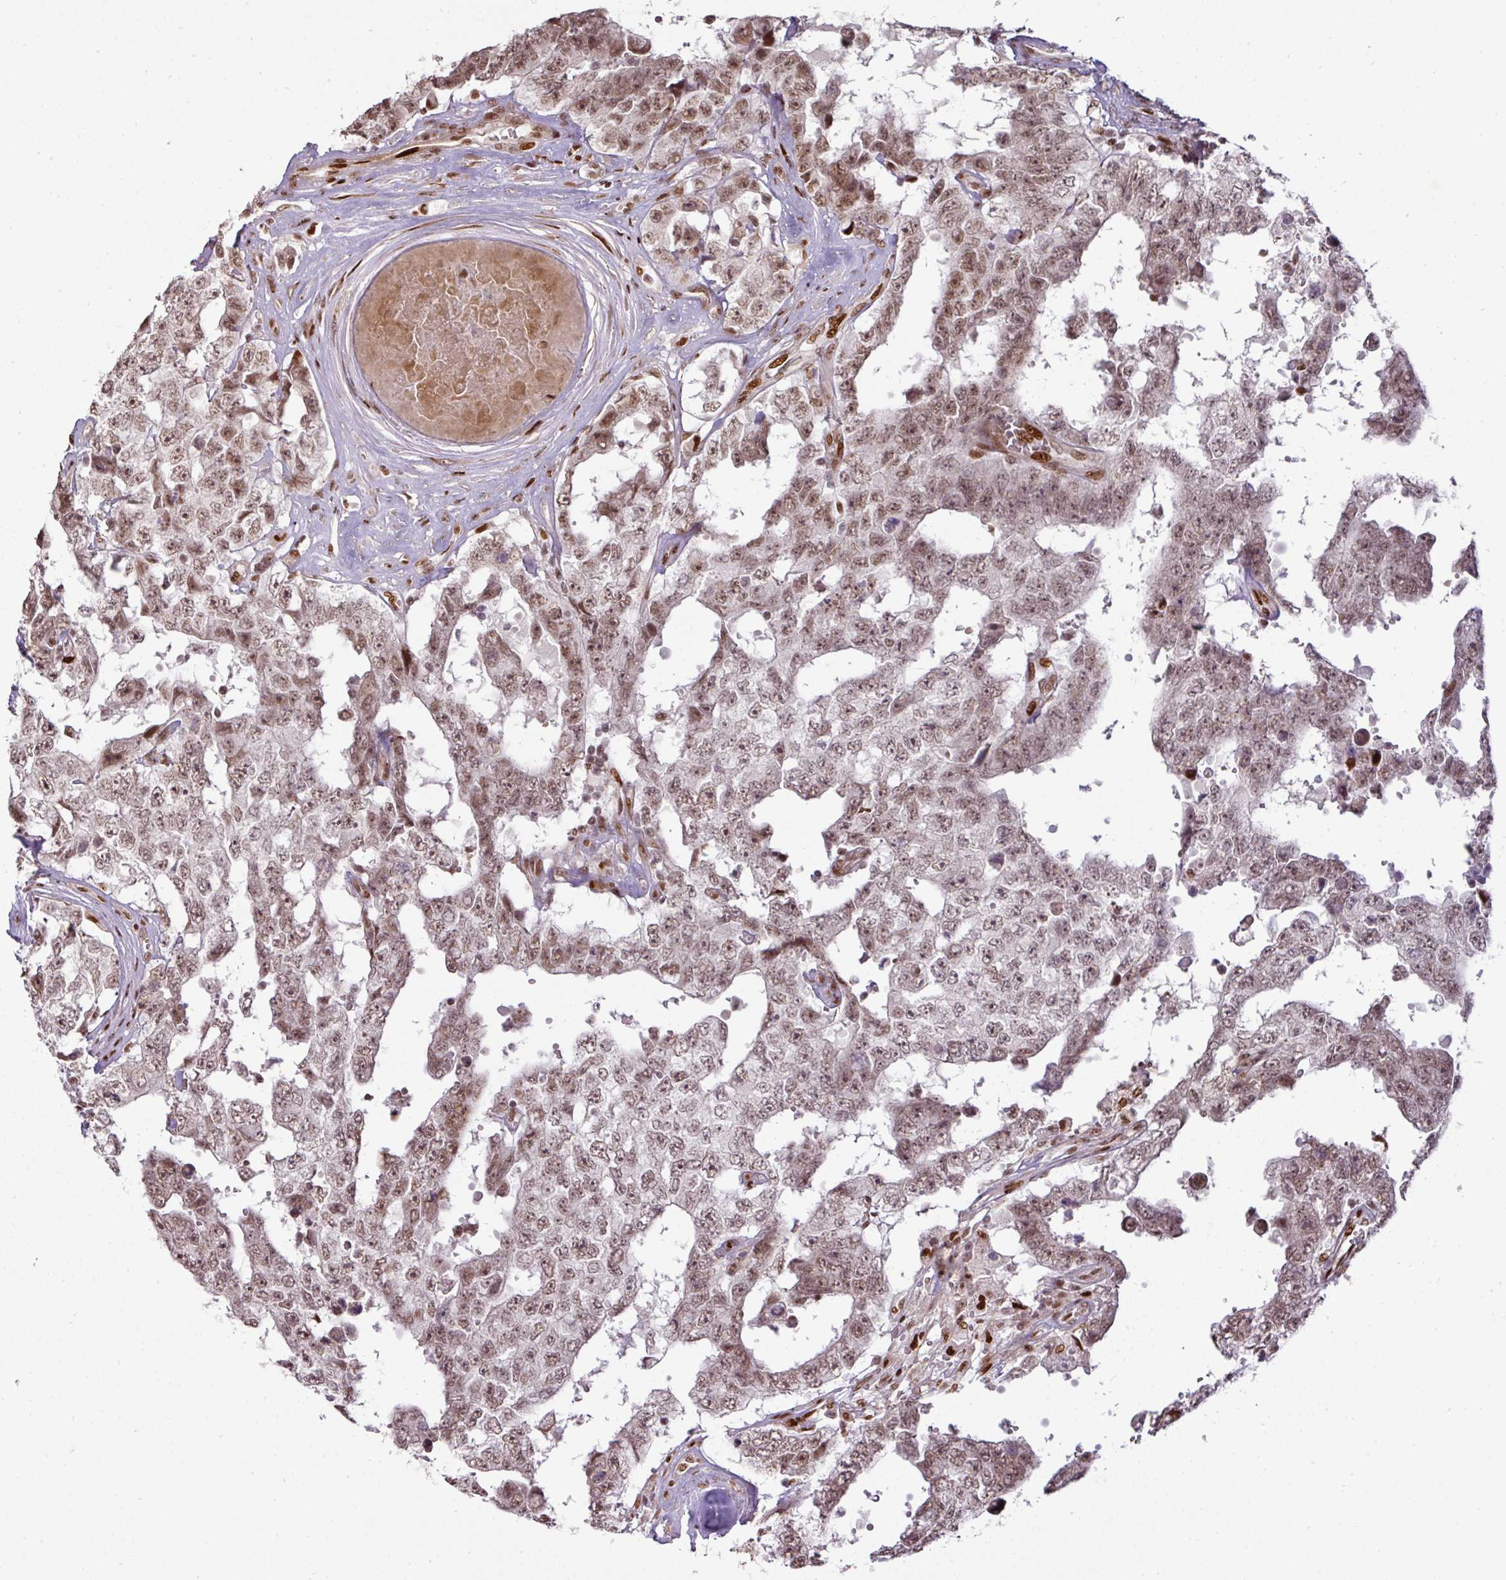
{"staining": {"intensity": "moderate", "quantity": ">75%", "location": "nuclear"}, "tissue": "testis cancer", "cell_type": "Tumor cells", "image_type": "cancer", "snomed": [{"axis": "morphology", "description": "Normal tissue, NOS"}, {"axis": "morphology", "description": "Carcinoma, Embryonal, NOS"}, {"axis": "topography", "description": "Testis"}, {"axis": "topography", "description": "Epididymis"}], "caption": "A histopathology image of testis embryonal carcinoma stained for a protein demonstrates moderate nuclear brown staining in tumor cells.", "gene": "MYSM1", "patient": {"sex": "male", "age": 25}}